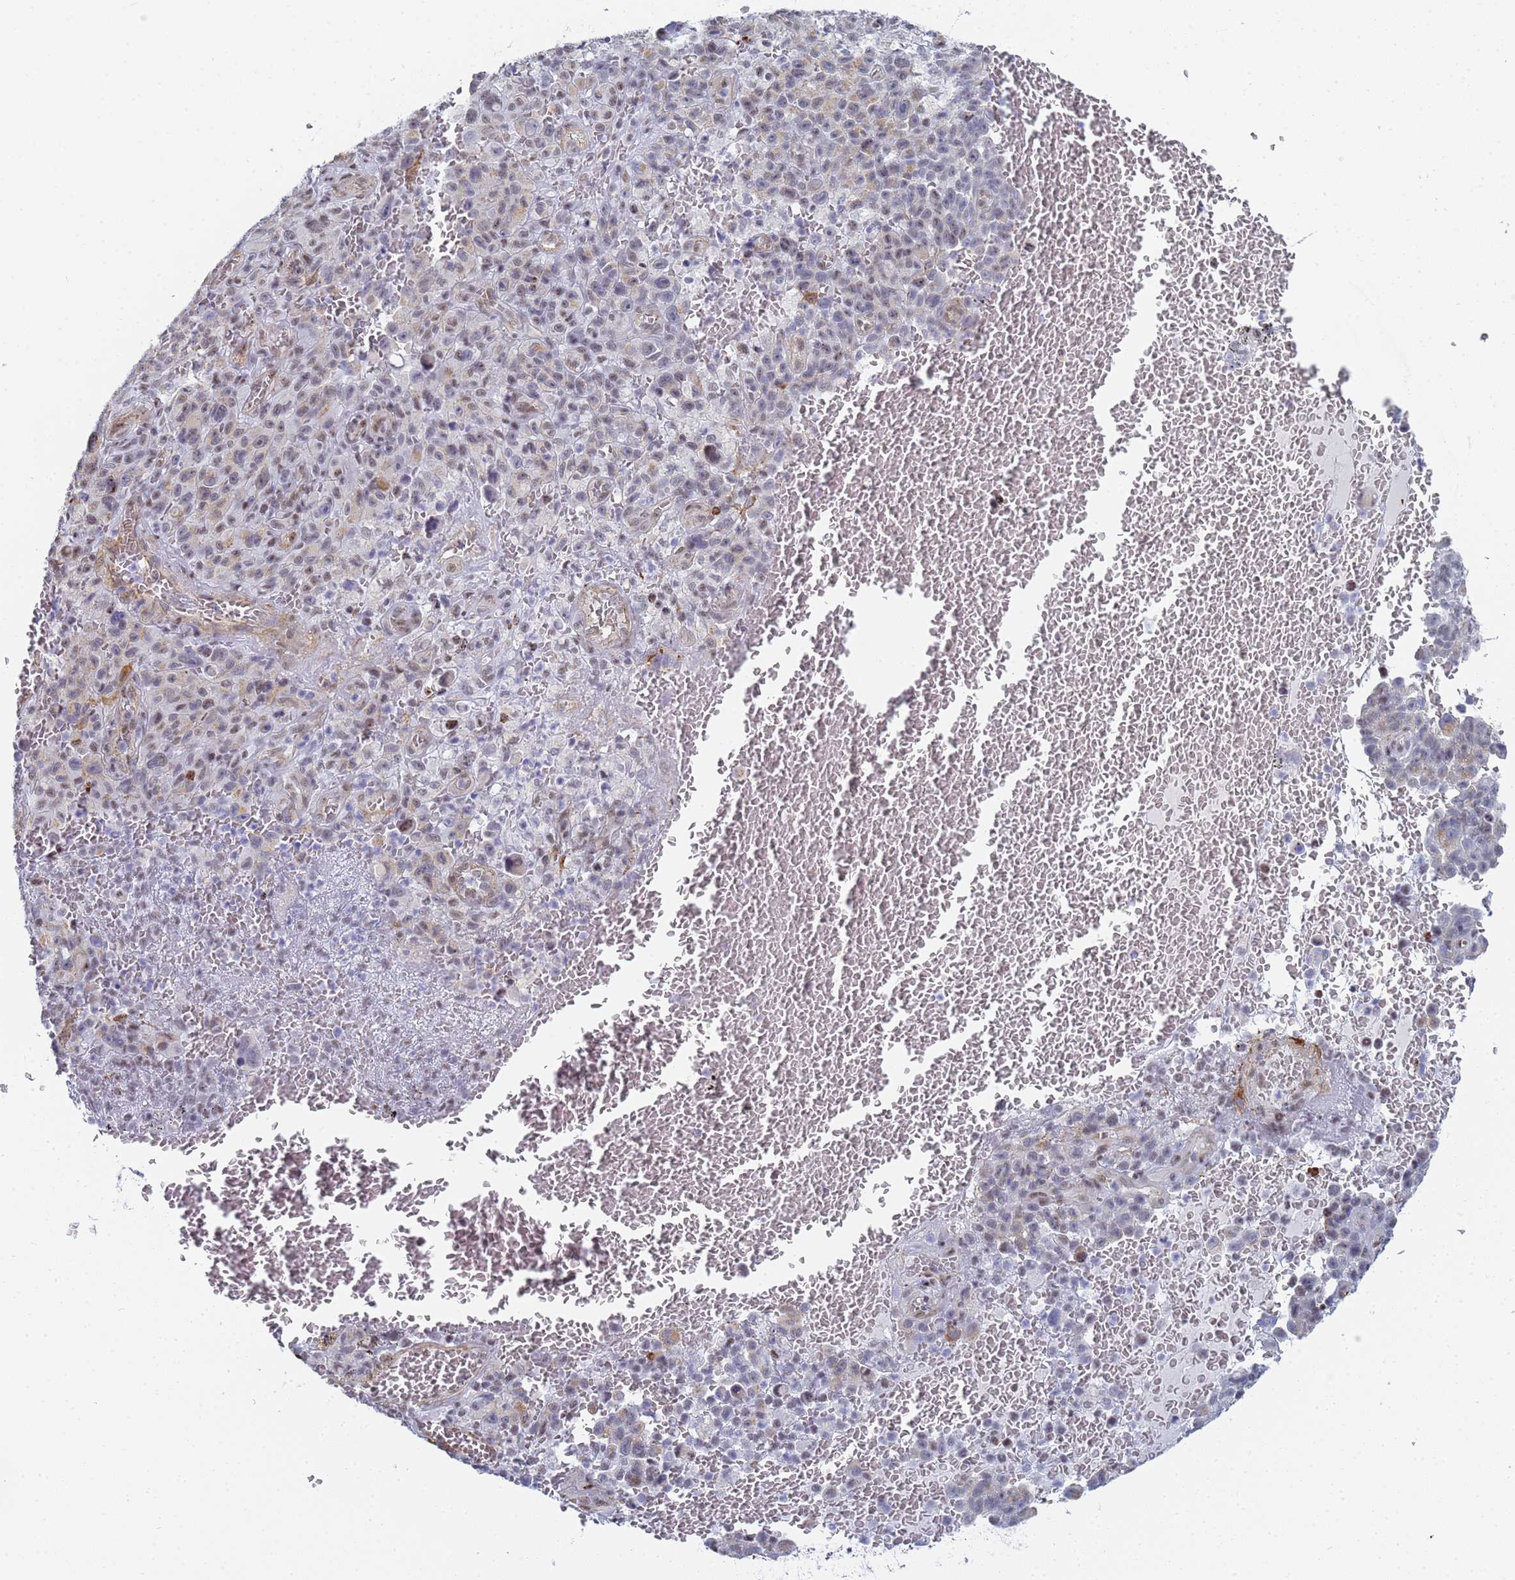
{"staining": {"intensity": "weak", "quantity": "25%-75%", "location": "cytoplasmic/membranous,nuclear"}, "tissue": "melanoma", "cell_type": "Tumor cells", "image_type": "cancer", "snomed": [{"axis": "morphology", "description": "Malignant melanoma, NOS"}, {"axis": "topography", "description": "Skin"}], "caption": "Malignant melanoma tissue exhibits weak cytoplasmic/membranous and nuclear positivity in approximately 25%-75% of tumor cells Using DAB (brown) and hematoxylin (blue) stains, captured at high magnification using brightfield microscopy.", "gene": "PRRT4", "patient": {"sex": "female", "age": 82}}